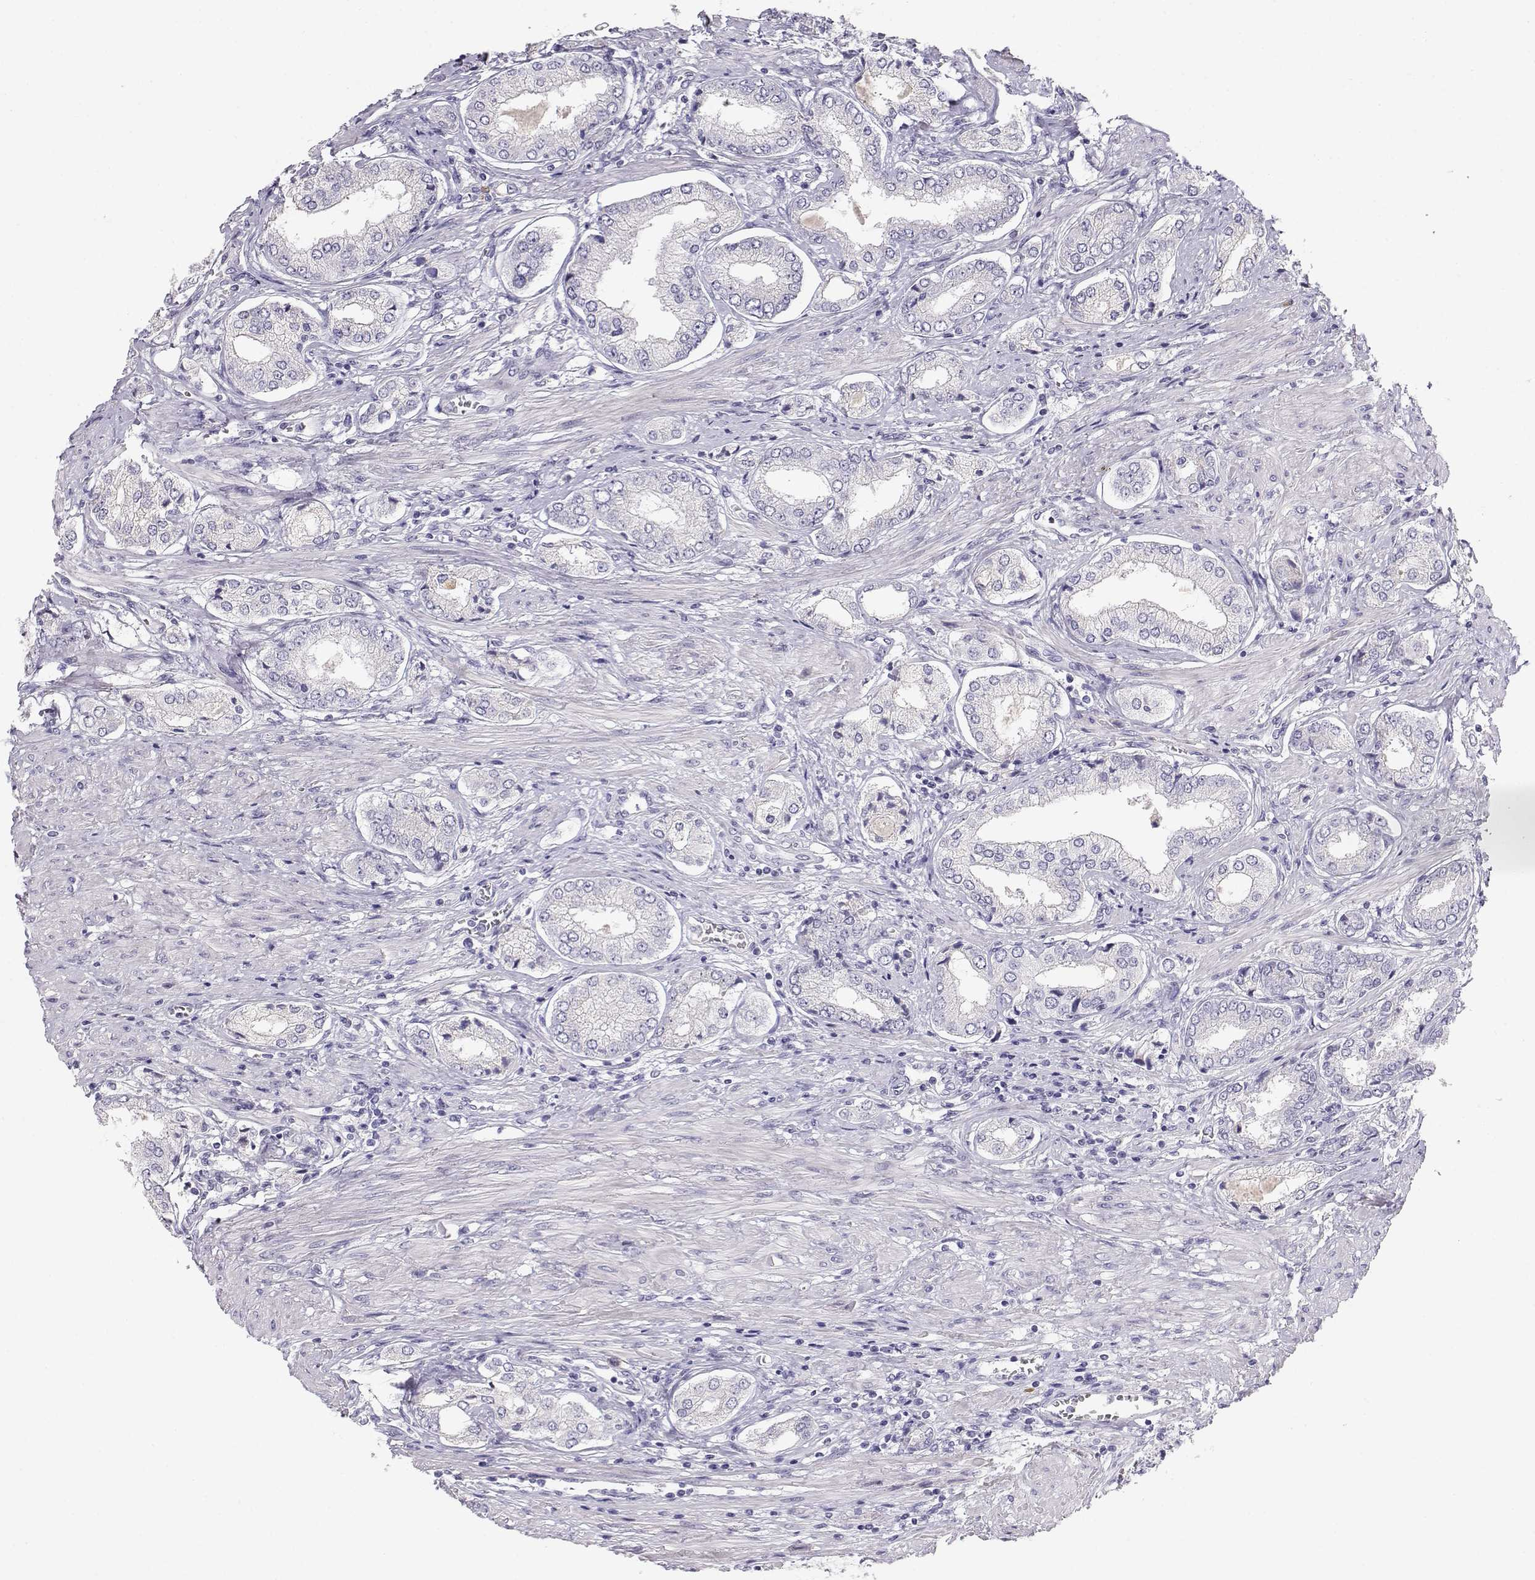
{"staining": {"intensity": "negative", "quantity": "none", "location": "none"}, "tissue": "prostate cancer", "cell_type": "Tumor cells", "image_type": "cancer", "snomed": [{"axis": "morphology", "description": "Adenocarcinoma, NOS"}, {"axis": "topography", "description": "Prostate"}], "caption": "A high-resolution image shows immunohistochemistry (IHC) staining of adenocarcinoma (prostate), which exhibits no significant staining in tumor cells.", "gene": "CDHR1", "patient": {"sex": "male", "age": 63}}